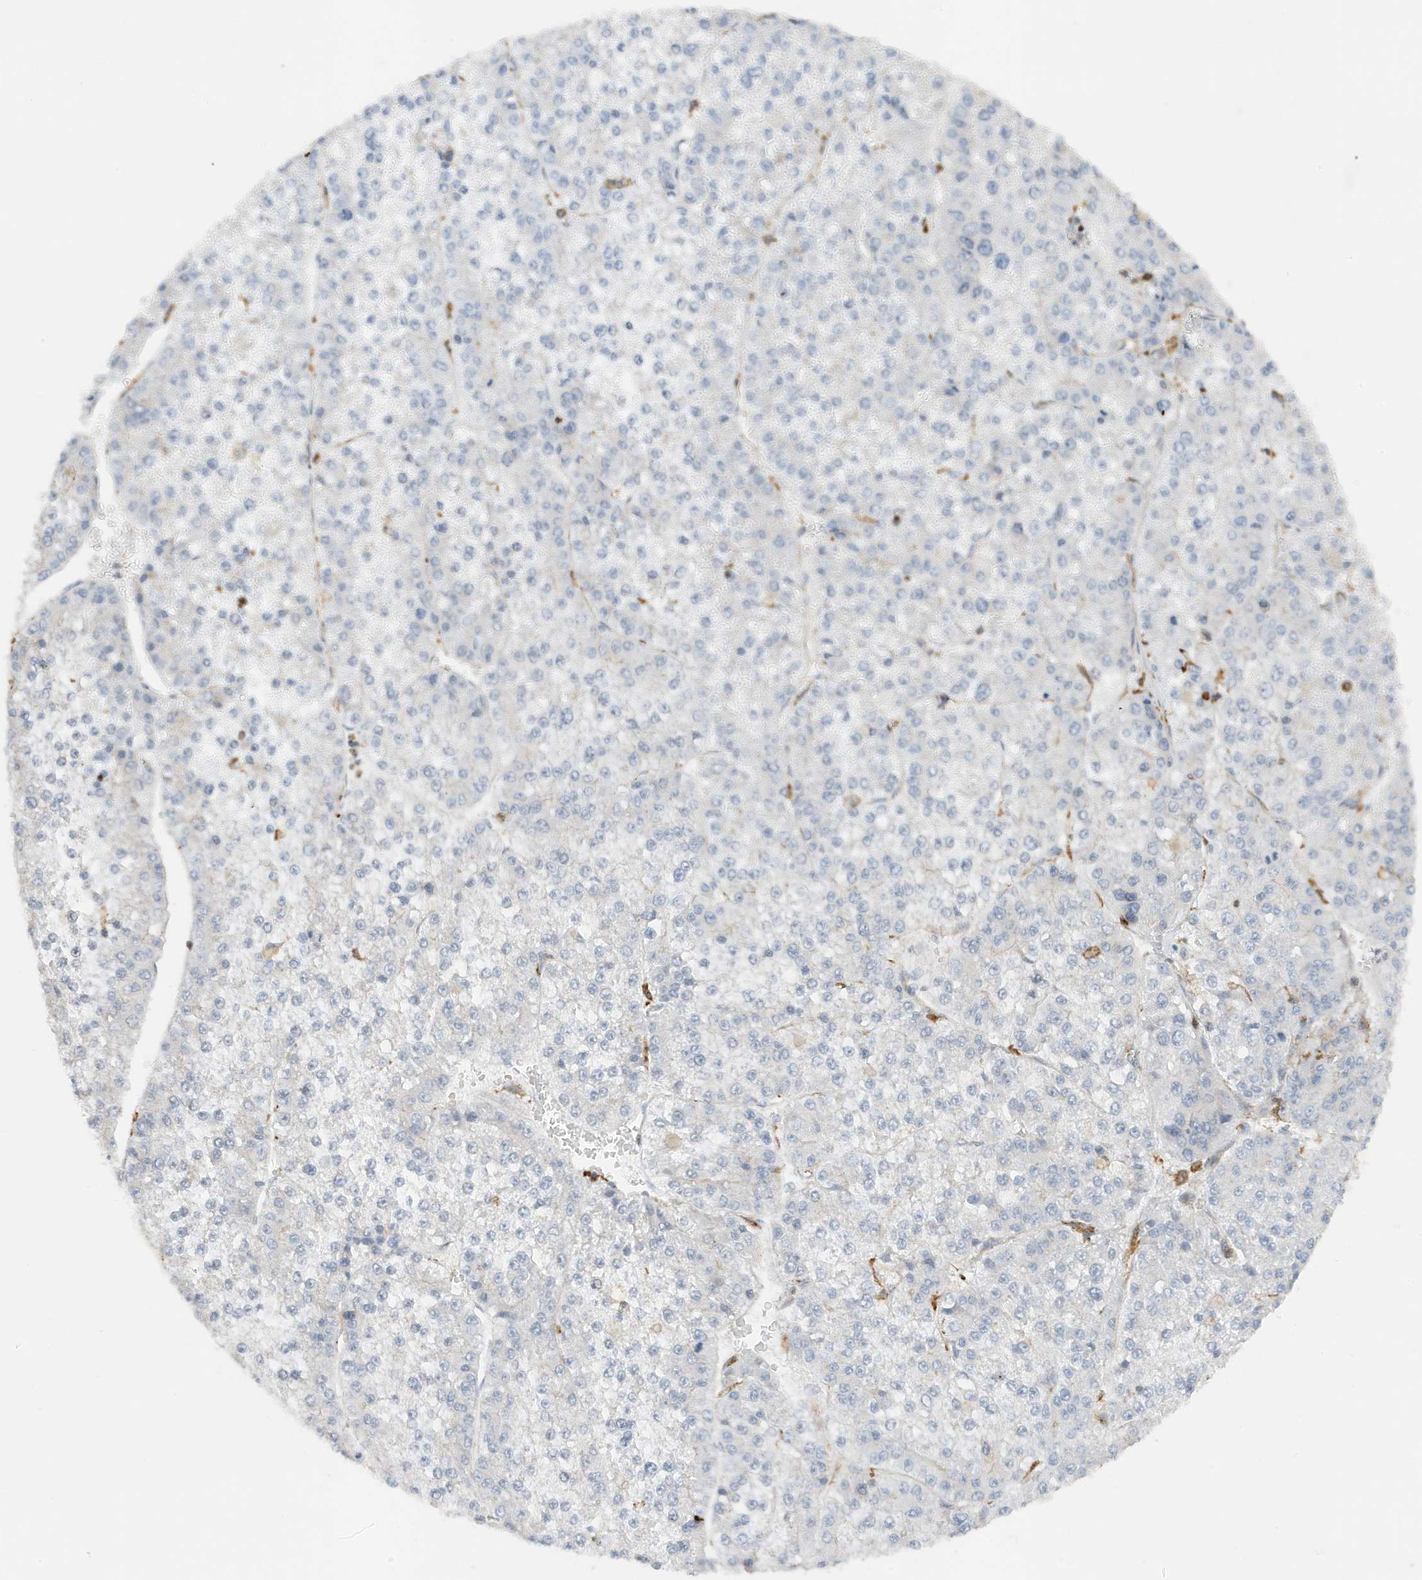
{"staining": {"intensity": "negative", "quantity": "none", "location": "none"}, "tissue": "liver cancer", "cell_type": "Tumor cells", "image_type": "cancer", "snomed": [{"axis": "morphology", "description": "Carcinoma, Hepatocellular, NOS"}, {"axis": "topography", "description": "Liver"}], "caption": "There is no significant positivity in tumor cells of liver hepatocellular carcinoma.", "gene": "TATDN3", "patient": {"sex": "female", "age": 73}}